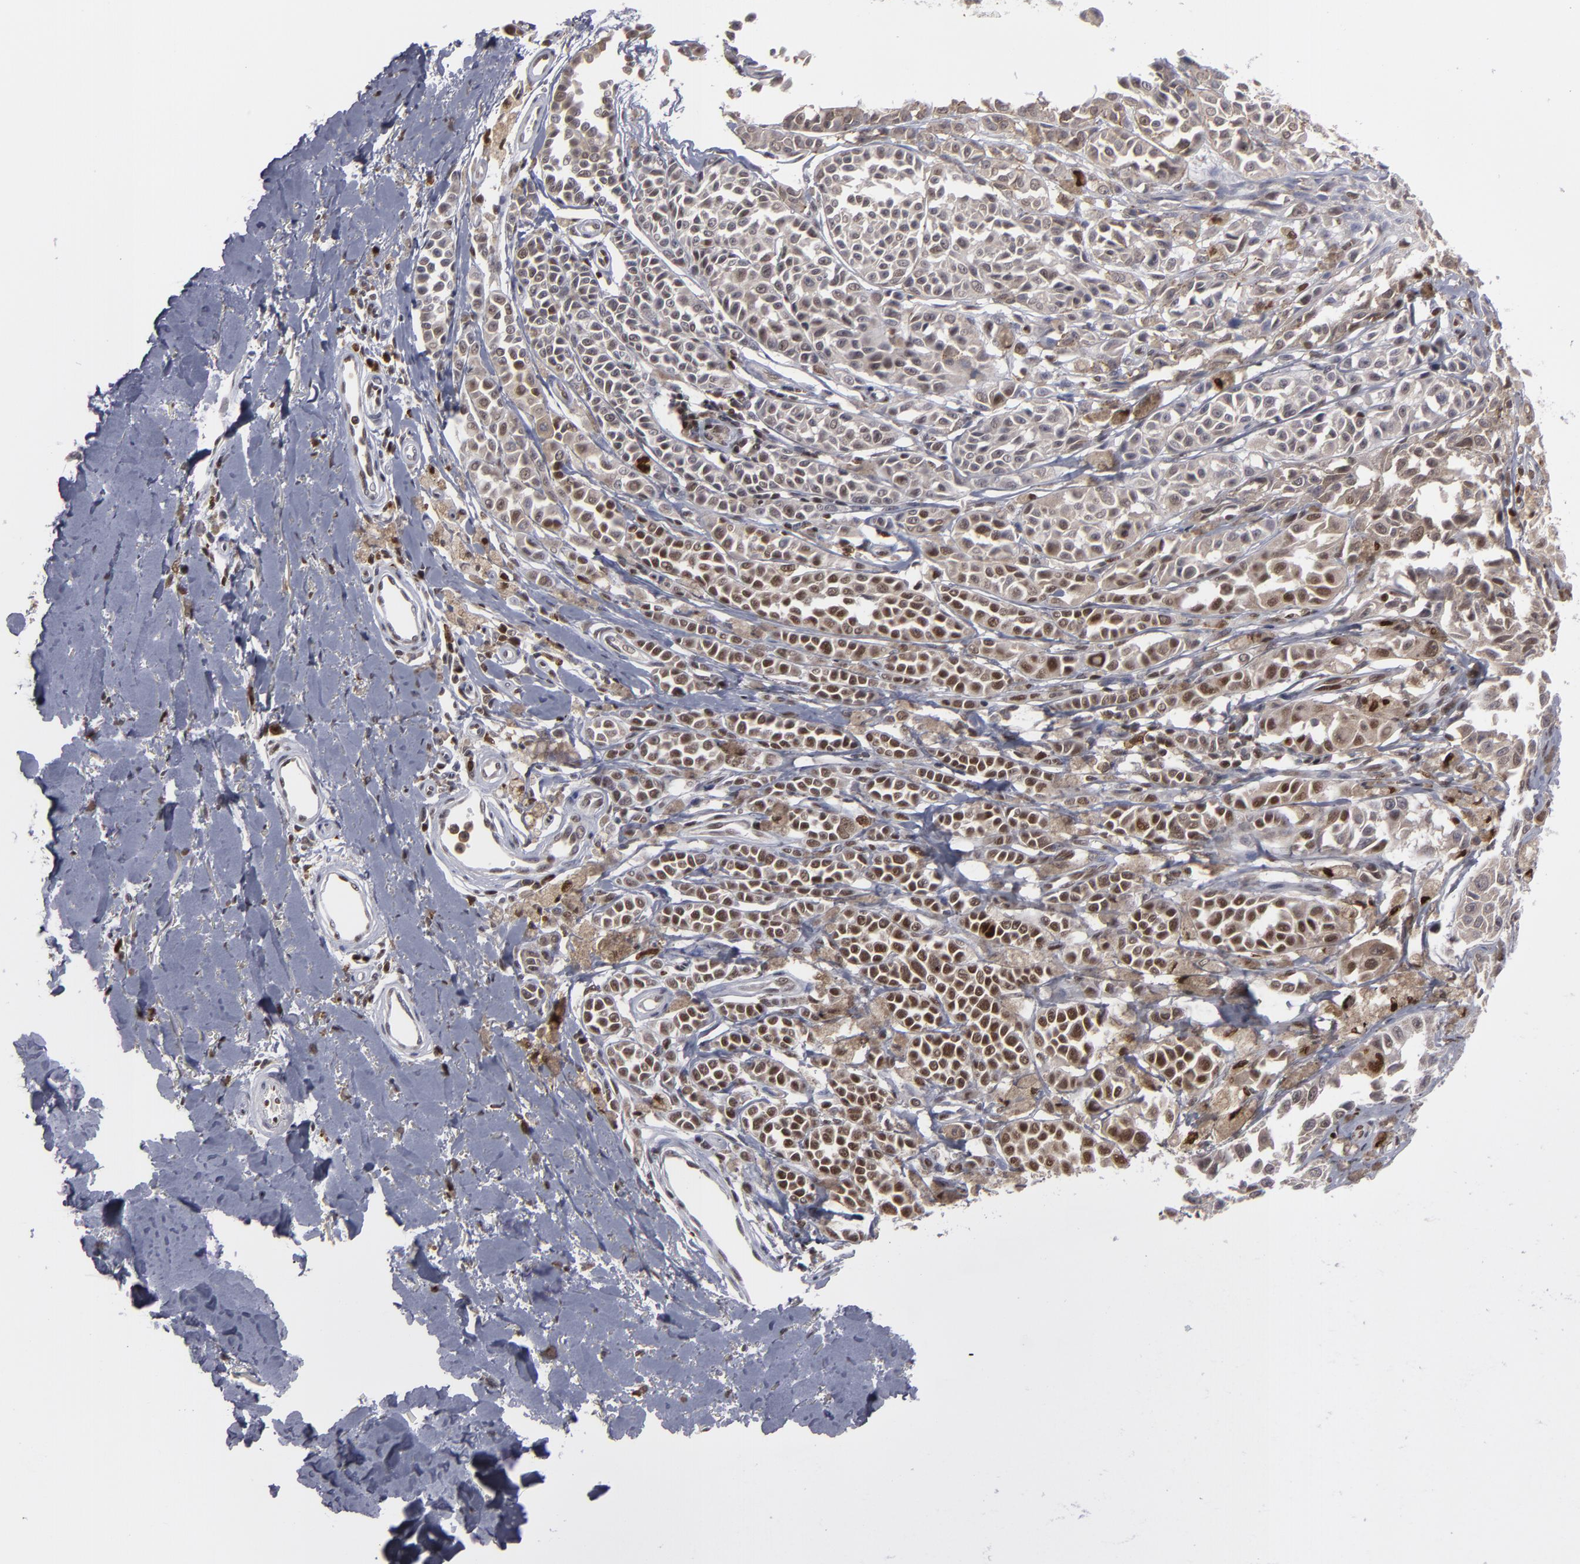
{"staining": {"intensity": "moderate", "quantity": "25%-75%", "location": "cytoplasmic/membranous,nuclear"}, "tissue": "melanoma", "cell_type": "Tumor cells", "image_type": "cancer", "snomed": [{"axis": "morphology", "description": "Malignant melanoma, NOS"}, {"axis": "topography", "description": "Skin"}], "caption": "Immunohistochemistry staining of melanoma, which displays medium levels of moderate cytoplasmic/membranous and nuclear expression in about 25%-75% of tumor cells indicating moderate cytoplasmic/membranous and nuclear protein positivity. The staining was performed using DAB (3,3'-diaminobenzidine) (brown) for protein detection and nuclei were counterstained in hematoxylin (blue).", "gene": "GSR", "patient": {"sex": "female", "age": 38}}